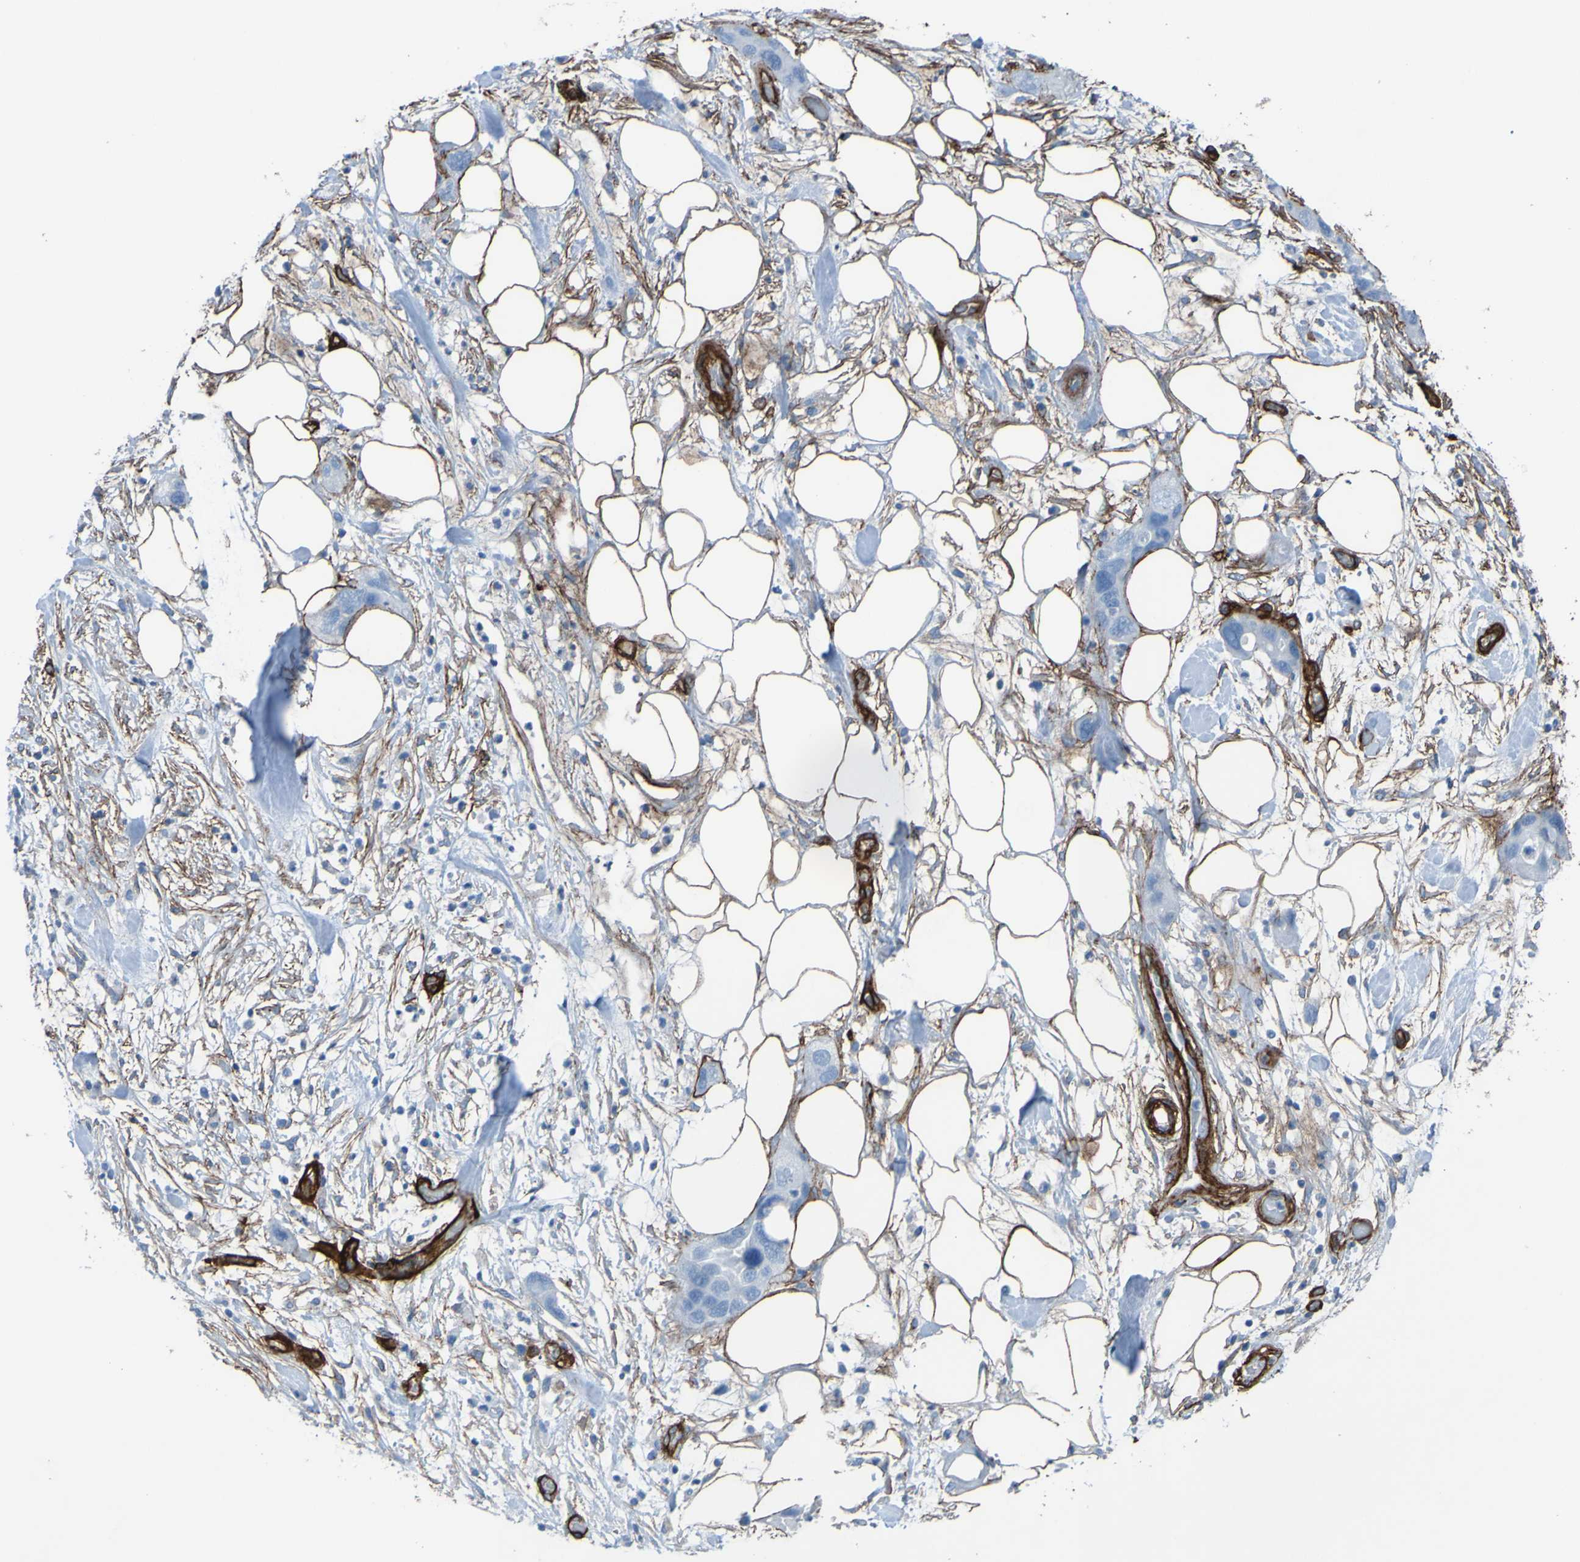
{"staining": {"intensity": "negative", "quantity": "none", "location": "none"}, "tissue": "pancreatic cancer", "cell_type": "Tumor cells", "image_type": "cancer", "snomed": [{"axis": "morphology", "description": "Adenocarcinoma, NOS"}, {"axis": "topography", "description": "Pancreas"}], "caption": "Pancreatic adenocarcinoma was stained to show a protein in brown. There is no significant staining in tumor cells. (DAB immunohistochemistry (IHC), high magnification).", "gene": "COL4A2", "patient": {"sex": "female", "age": 71}}